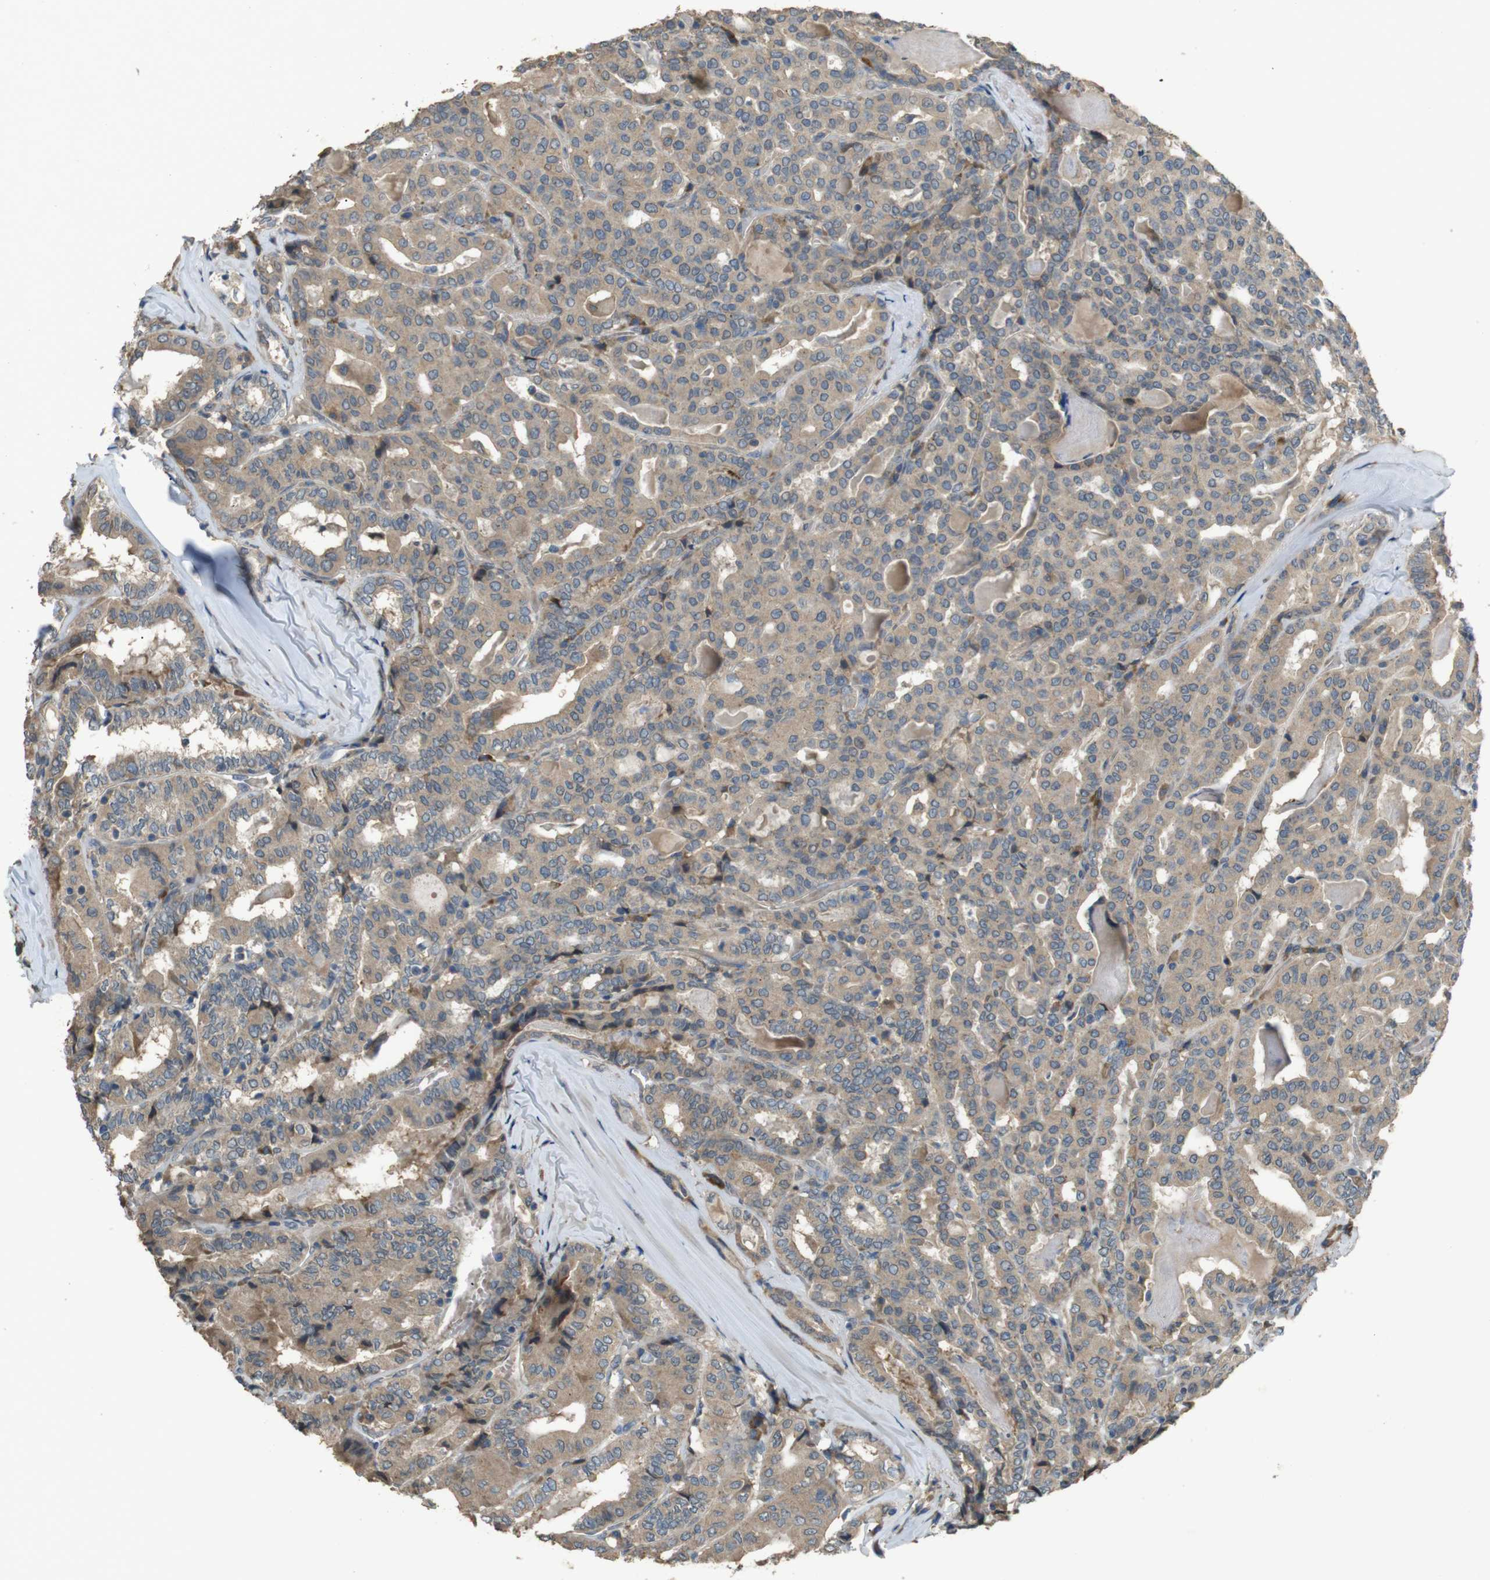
{"staining": {"intensity": "weak", "quantity": ">75%", "location": "cytoplasmic/membranous"}, "tissue": "thyroid cancer", "cell_type": "Tumor cells", "image_type": "cancer", "snomed": [{"axis": "morphology", "description": "Papillary adenocarcinoma, NOS"}, {"axis": "topography", "description": "Thyroid gland"}], "caption": "A high-resolution photomicrograph shows IHC staining of papillary adenocarcinoma (thyroid), which exhibits weak cytoplasmic/membranous positivity in about >75% of tumor cells.", "gene": "ARHGAP24", "patient": {"sex": "female", "age": 42}}